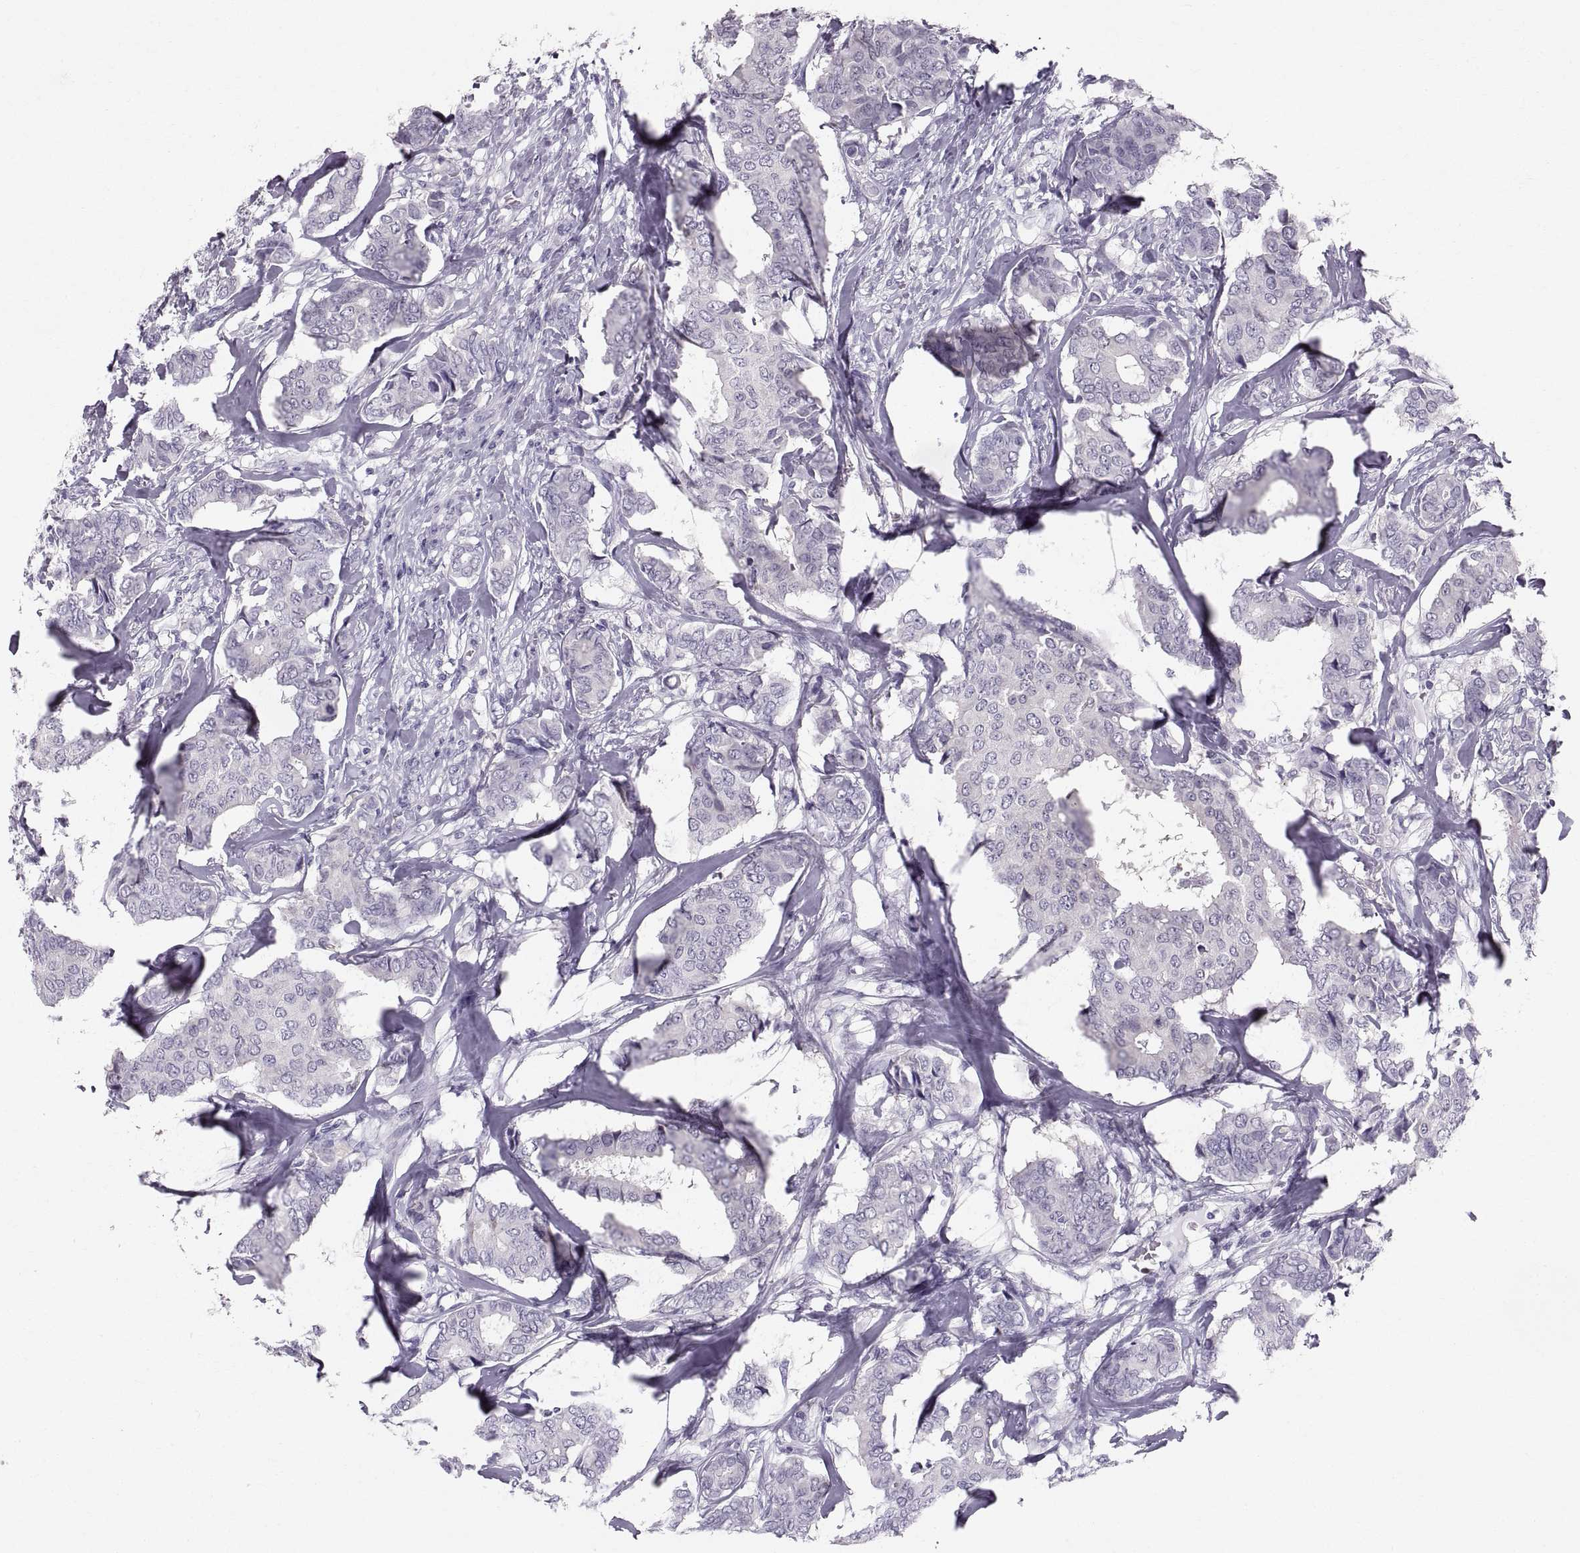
{"staining": {"intensity": "negative", "quantity": "none", "location": "none"}, "tissue": "breast cancer", "cell_type": "Tumor cells", "image_type": "cancer", "snomed": [{"axis": "morphology", "description": "Duct carcinoma"}, {"axis": "topography", "description": "Breast"}], "caption": "This is an immunohistochemistry (IHC) image of human breast cancer. There is no staining in tumor cells.", "gene": "SLC22A6", "patient": {"sex": "female", "age": 75}}